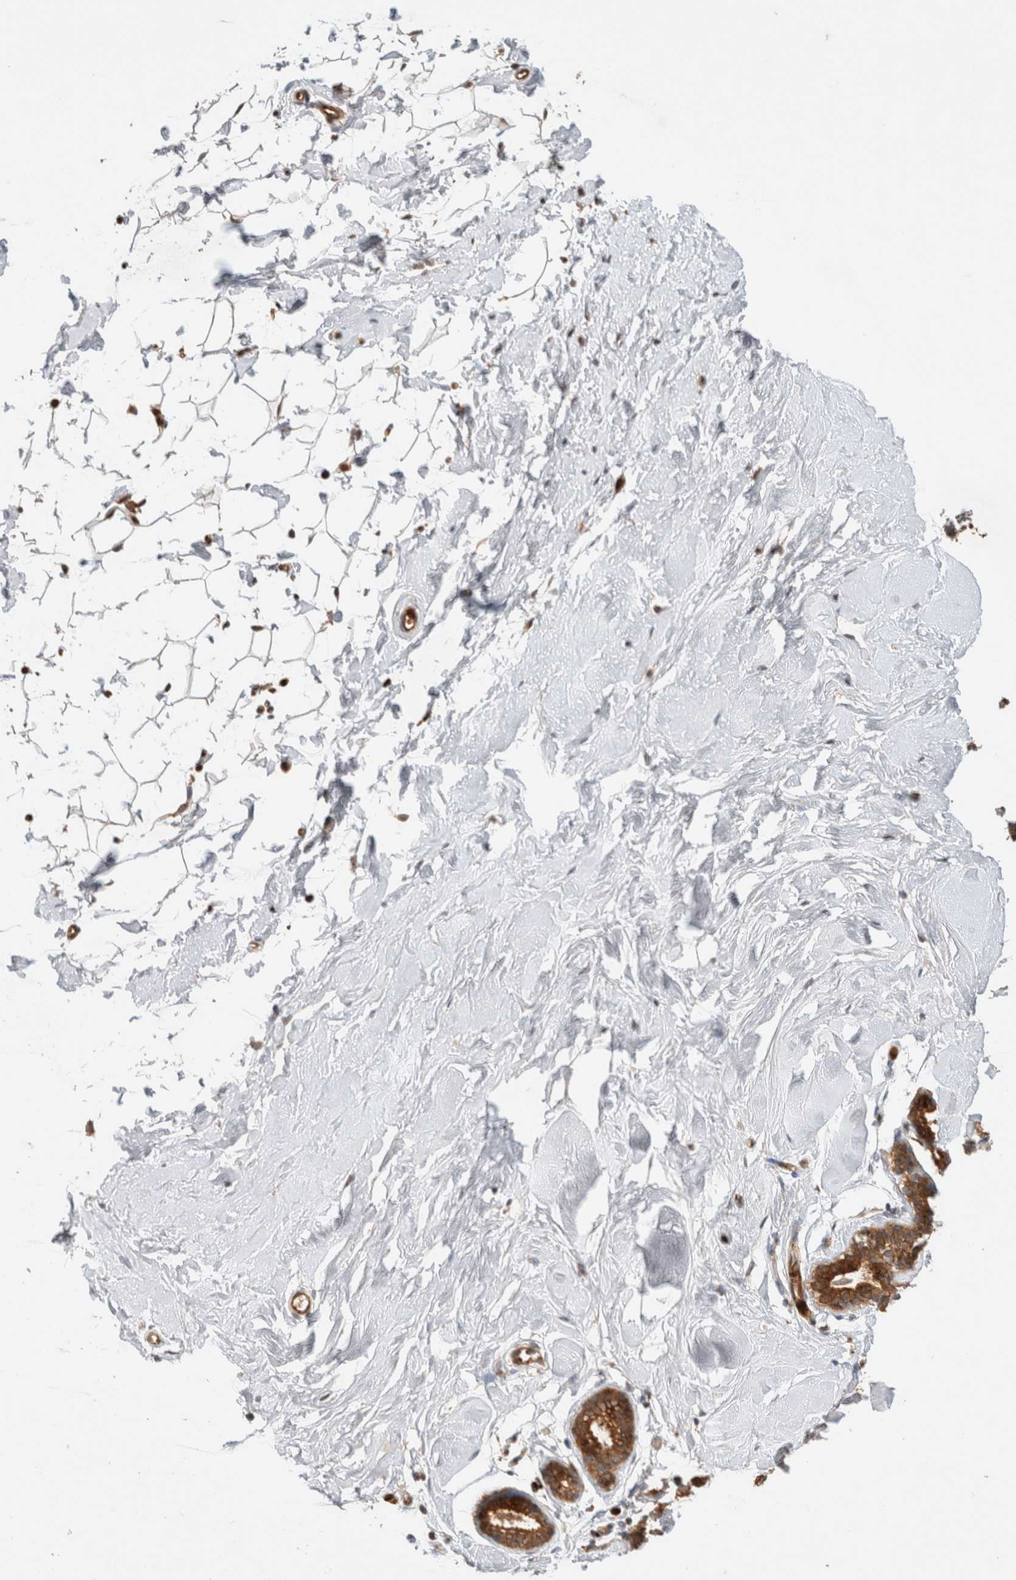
{"staining": {"intensity": "negative", "quantity": "none", "location": "none"}, "tissue": "breast", "cell_type": "Adipocytes", "image_type": "normal", "snomed": [{"axis": "morphology", "description": "Normal tissue, NOS"}, {"axis": "topography", "description": "Breast"}], "caption": "Image shows no significant protein positivity in adipocytes of benign breast.", "gene": "OTUD6B", "patient": {"sex": "female", "age": 23}}